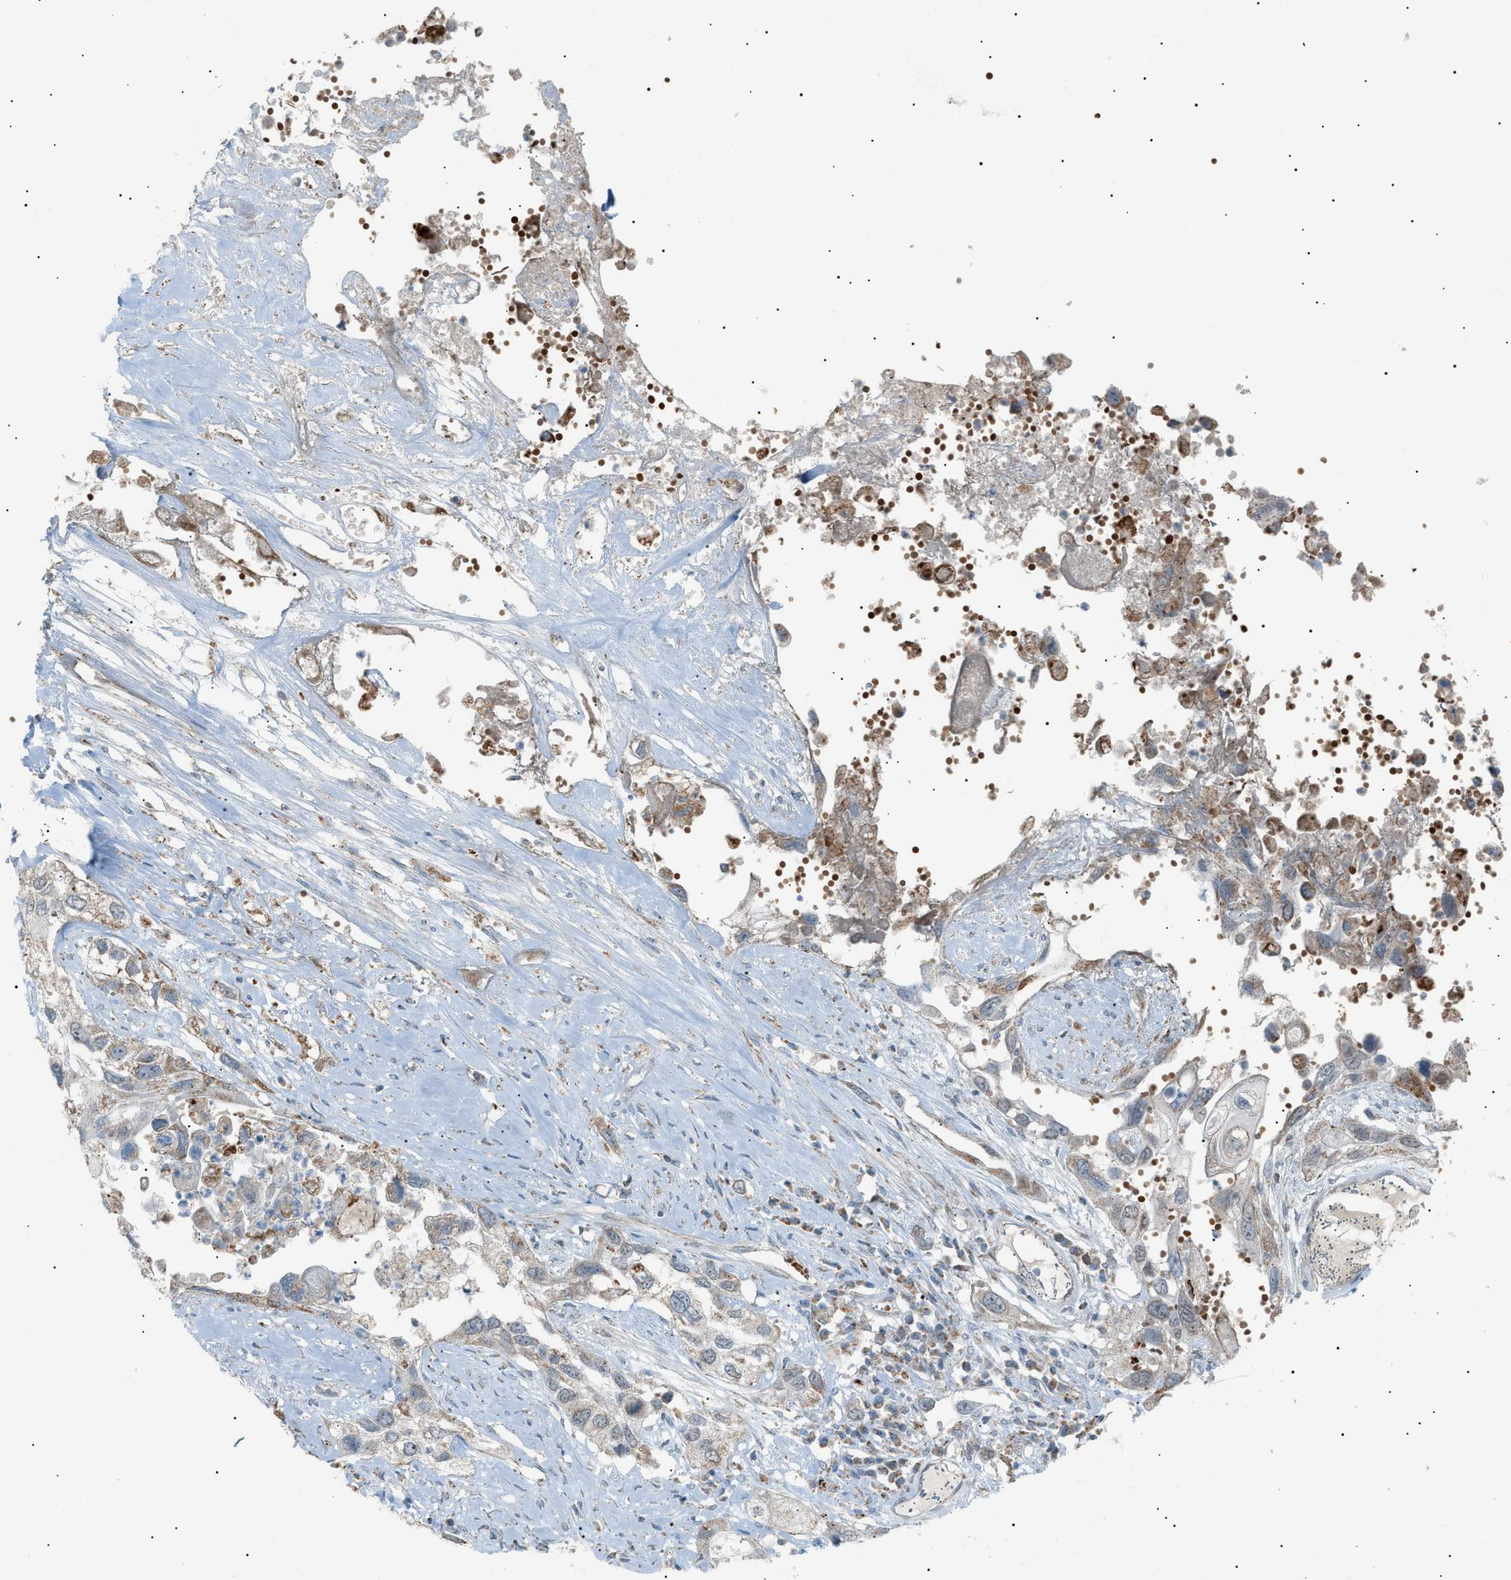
{"staining": {"intensity": "moderate", "quantity": "<25%", "location": "cytoplasmic/membranous"}, "tissue": "lung cancer", "cell_type": "Tumor cells", "image_type": "cancer", "snomed": [{"axis": "morphology", "description": "Squamous cell carcinoma, NOS"}, {"axis": "topography", "description": "Lung"}], "caption": "IHC staining of lung cancer, which exhibits low levels of moderate cytoplasmic/membranous staining in about <25% of tumor cells indicating moderate cytoplasmic/membranous protein staining. The staining was performed using DAB (brown) for protein detection and nuclei were counterstained in hematoxylin (blue).", "gene": "ZNF516", "patient": {"sex": "male", "age": 71}}